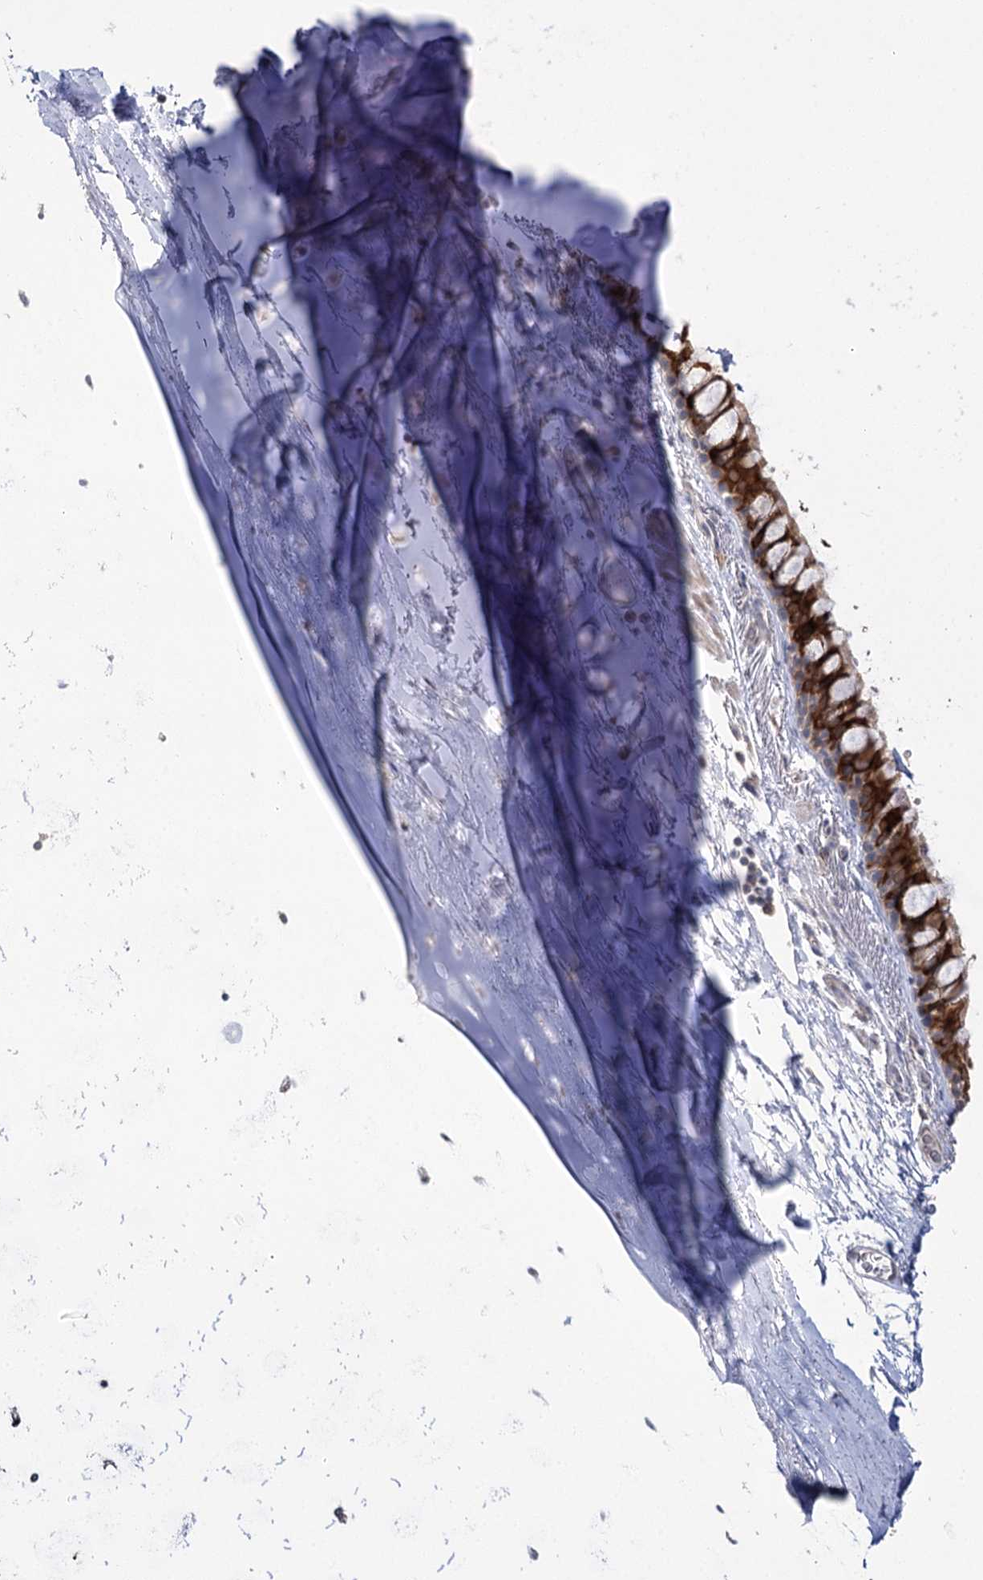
{"staining": {"intensity": "strong", "quantity": ">75%", "location": "cytoplasmic/membranous"}, "tissue": "bronchus", "cell_type": "Respiratory epithelial cells", "image_type": "normal", "snomed": [{"axis": "morphology", "description": "Normal tissue, NOS"}, {"axis": "topography", "description": "Cartilage tissue"}], "caption": "Bronchus was stained to show a protein in brown. There is high levels of strong cytoplasmic/membranous expression in approximately >75% of respiratory epithelial cells.", "gene": "PHYHIPL", "patient": {"sex": "male", "age": 63}}